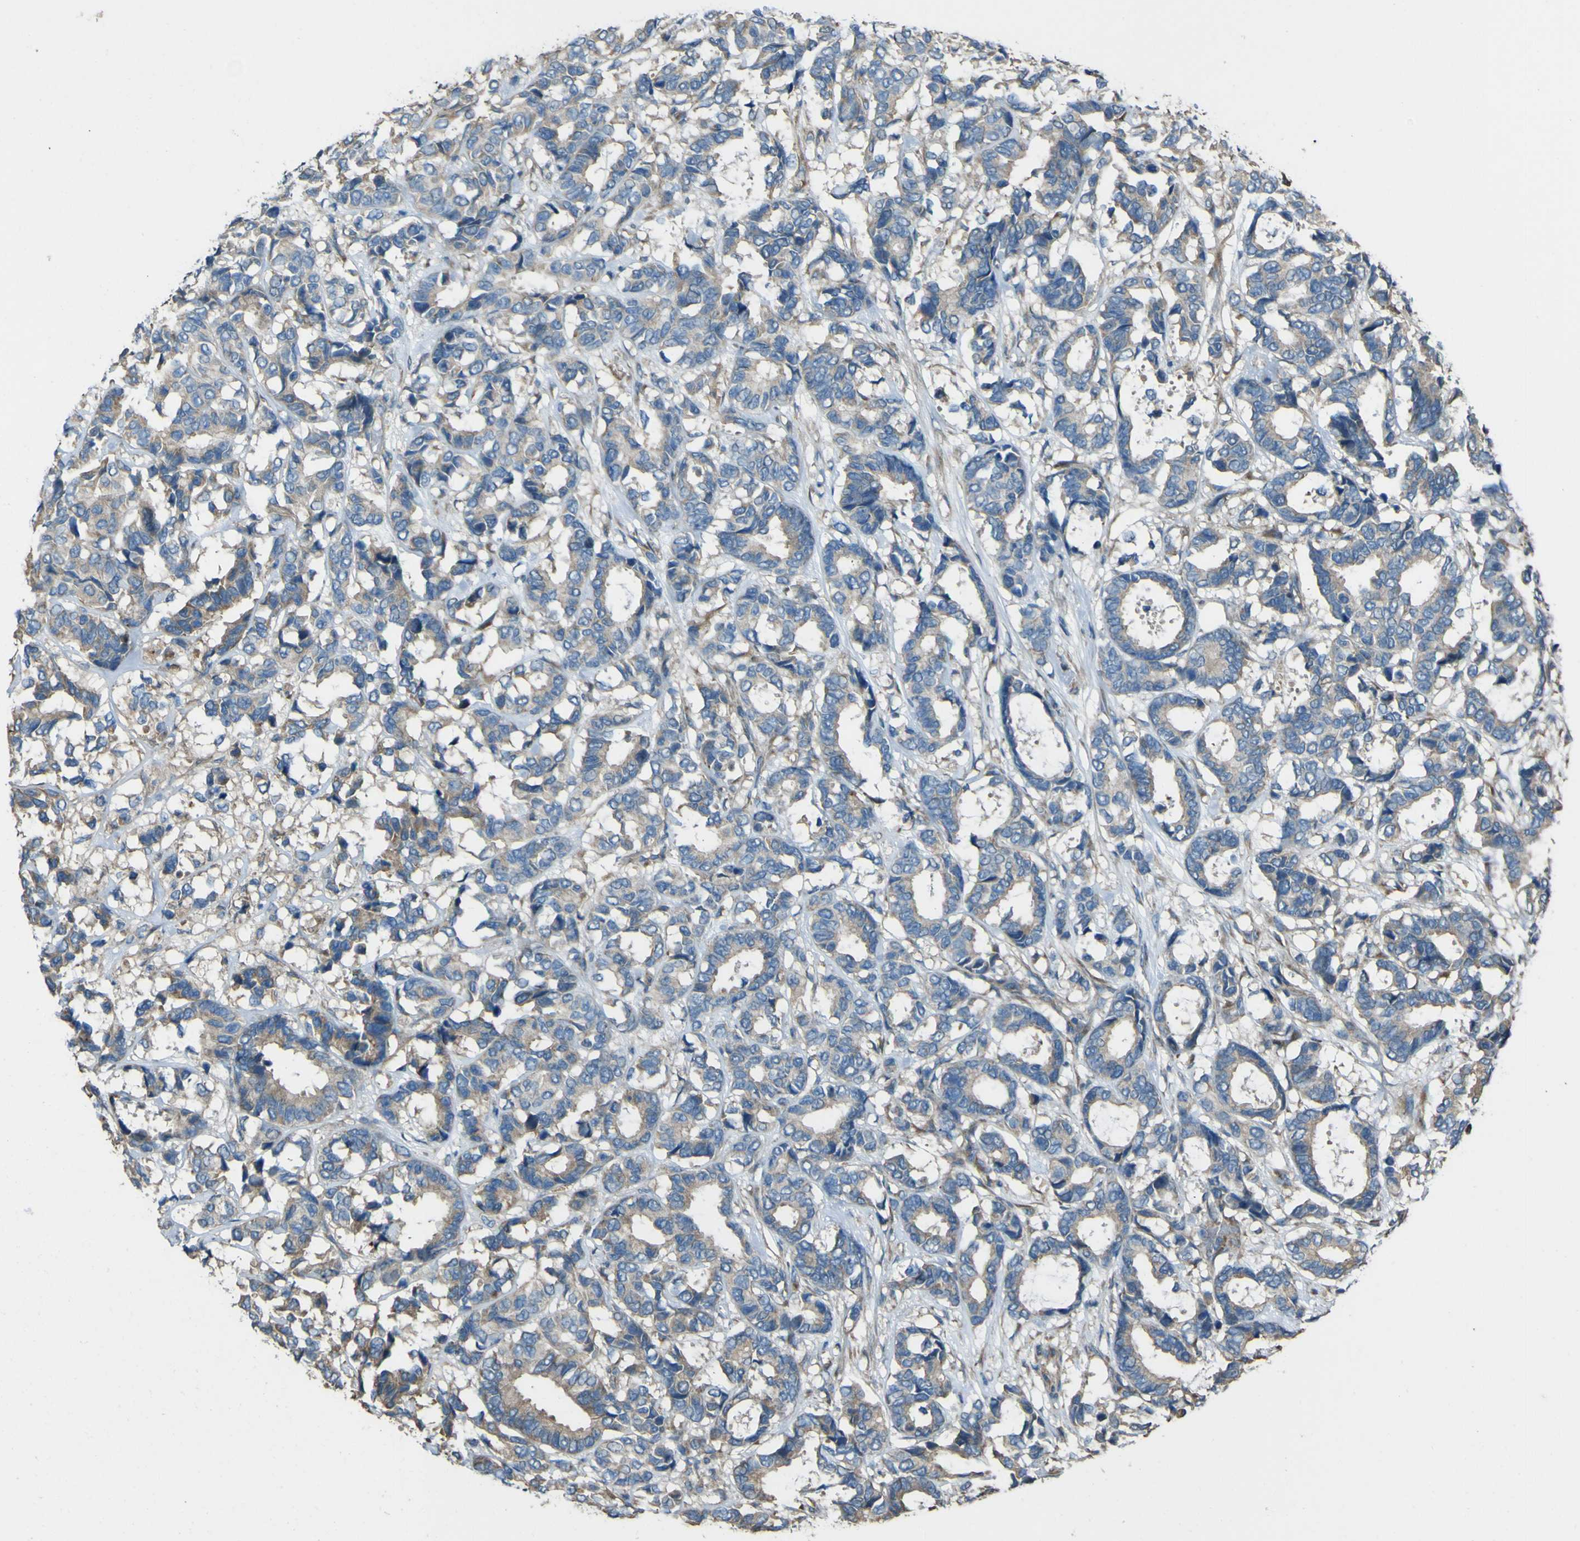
{"staining": {"intensity": "weak", "quantity": ">75%", "location": "cytoplasmic/membranous"}, "tissue": "breast cancer", "cell_type": "Tumor cells", "image_type": "cancer", "snomed": [{"axis": "morphology", "description": "Duct carcinoma"}, {"axis": "topography", "description": "Breast"}], "caption": "A brown stain labels weak cytoplasmic/membranous expression of a protein in human infiltrating ductal carcinoma (breast) tumor cells. The protein is stained brown, and the nuclei are stained in blue (DAB IHC with brightfield microscopy, high magnification).", "gene": "NAALADL2", "patient": {"sex": "female", "age": 87}}